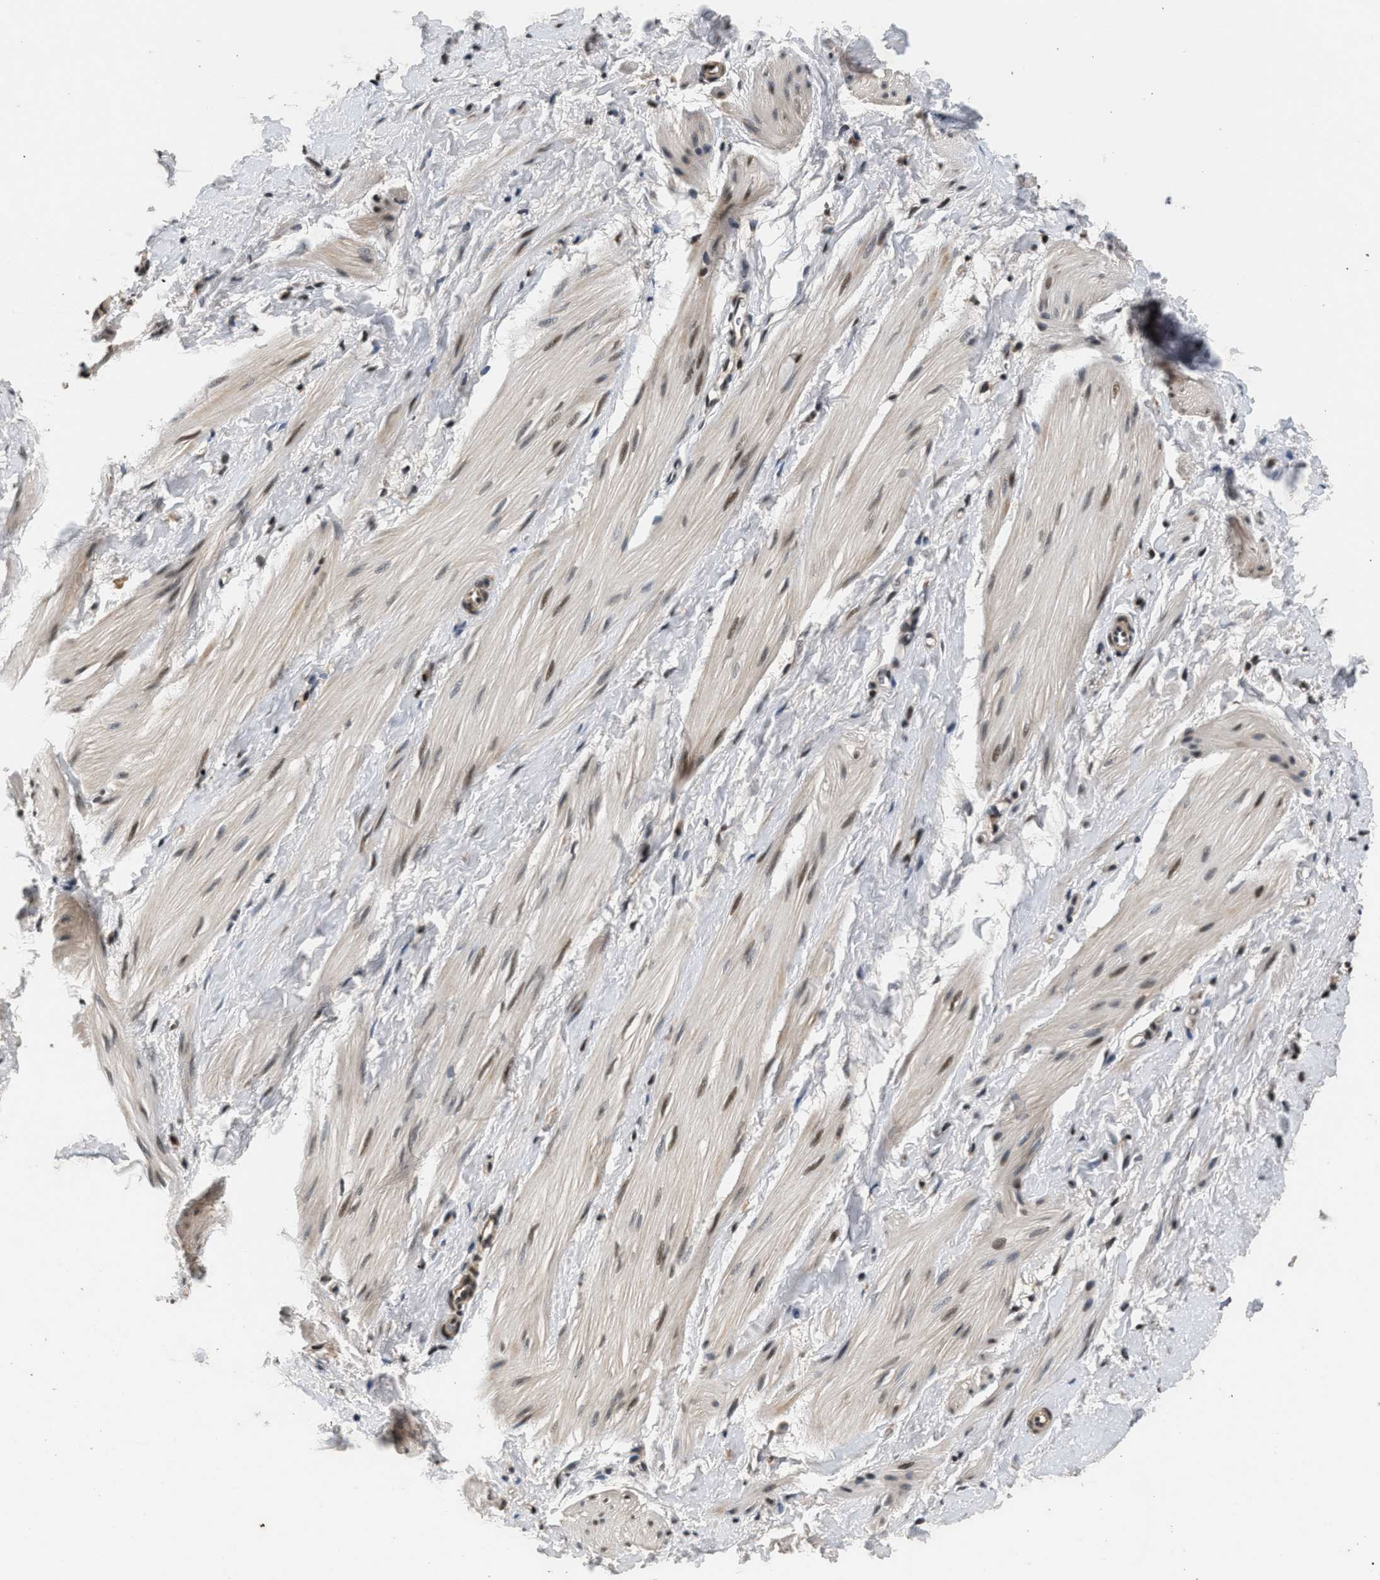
{"staining": {"intensity": "weak", "quantity": "25%-75%", "location": "cytoplasmic/membranous,nuclear"}, "tissue": "smooth muscle", "cell_type": "Smooth muscle cells", "image_type": "normal", "snomed": [{"axis": "morphology", "description": "Normal tissue, NOS"}, {"axis": "topography", "description": "Smooth muscle"}], "caption": "High-power microscopy captured an immunohistochemistry (IHC) image of benign smooth muscle, revealing weak cytoplasmic/membranous,nuclear staining in about 25%-75% of smooth muscle cells.", "gene": "RBM33", "patient": {"sex": "male", "age": 16}}